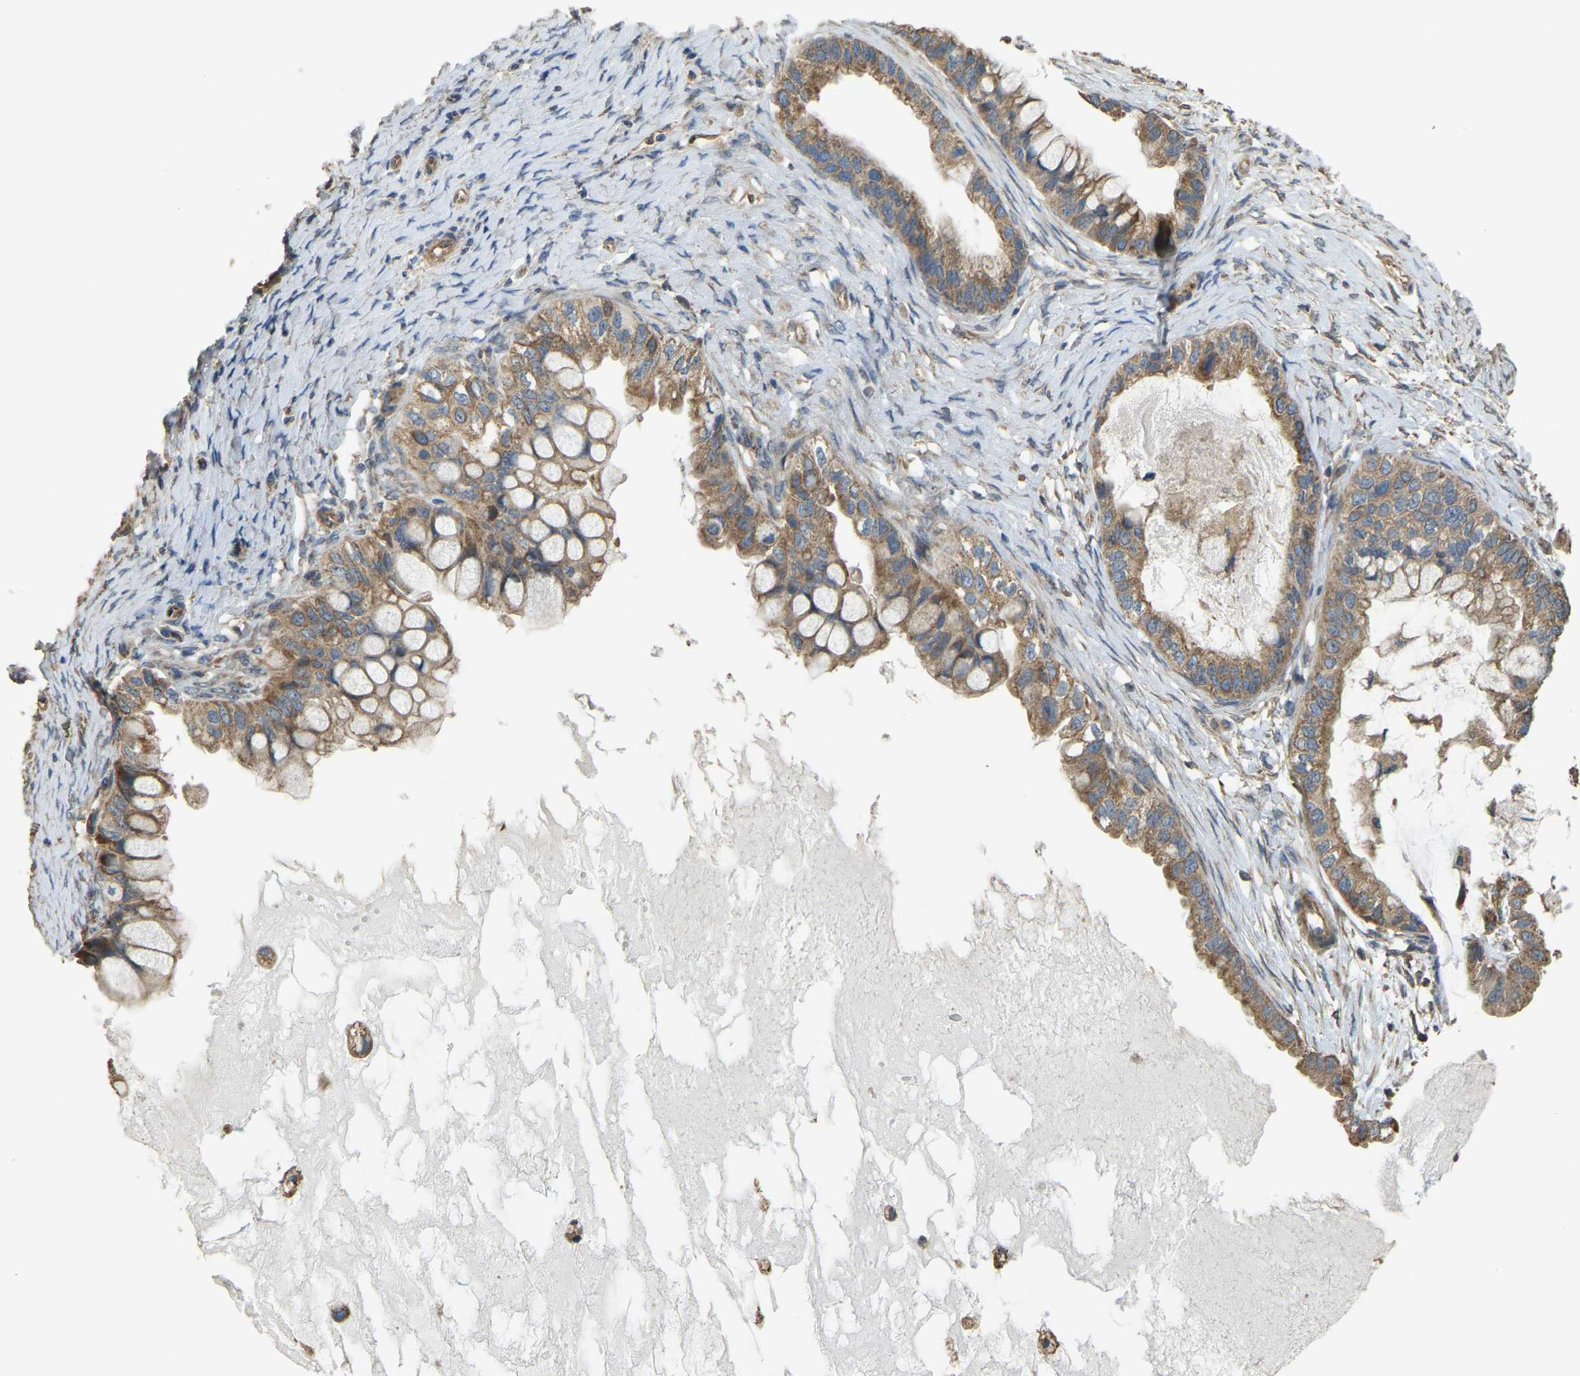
{"staining": {"intensity": "moderate", "quantity": ">75%", "location": "cytoplasmic/membranous"}, "tissue": "ovarian cancer", "cell_type": "Tumor cells", "image_type": "cancer", "snomed": [{"axis": "morphology", "description": "Cystadenocarcinoma, mucinous, NOS"}, {"axis": "topography", "description": "Ovary"}], "caption": "Immunohistochemical staining of ovarian mucinous cystadenocarcinoma exhibits medium levels of moderate cytoplasmic/membranous protein staining in about >75% of tumor cells.", "gene": "GNG2", "patient": {"sex": "female", "age": 80}}